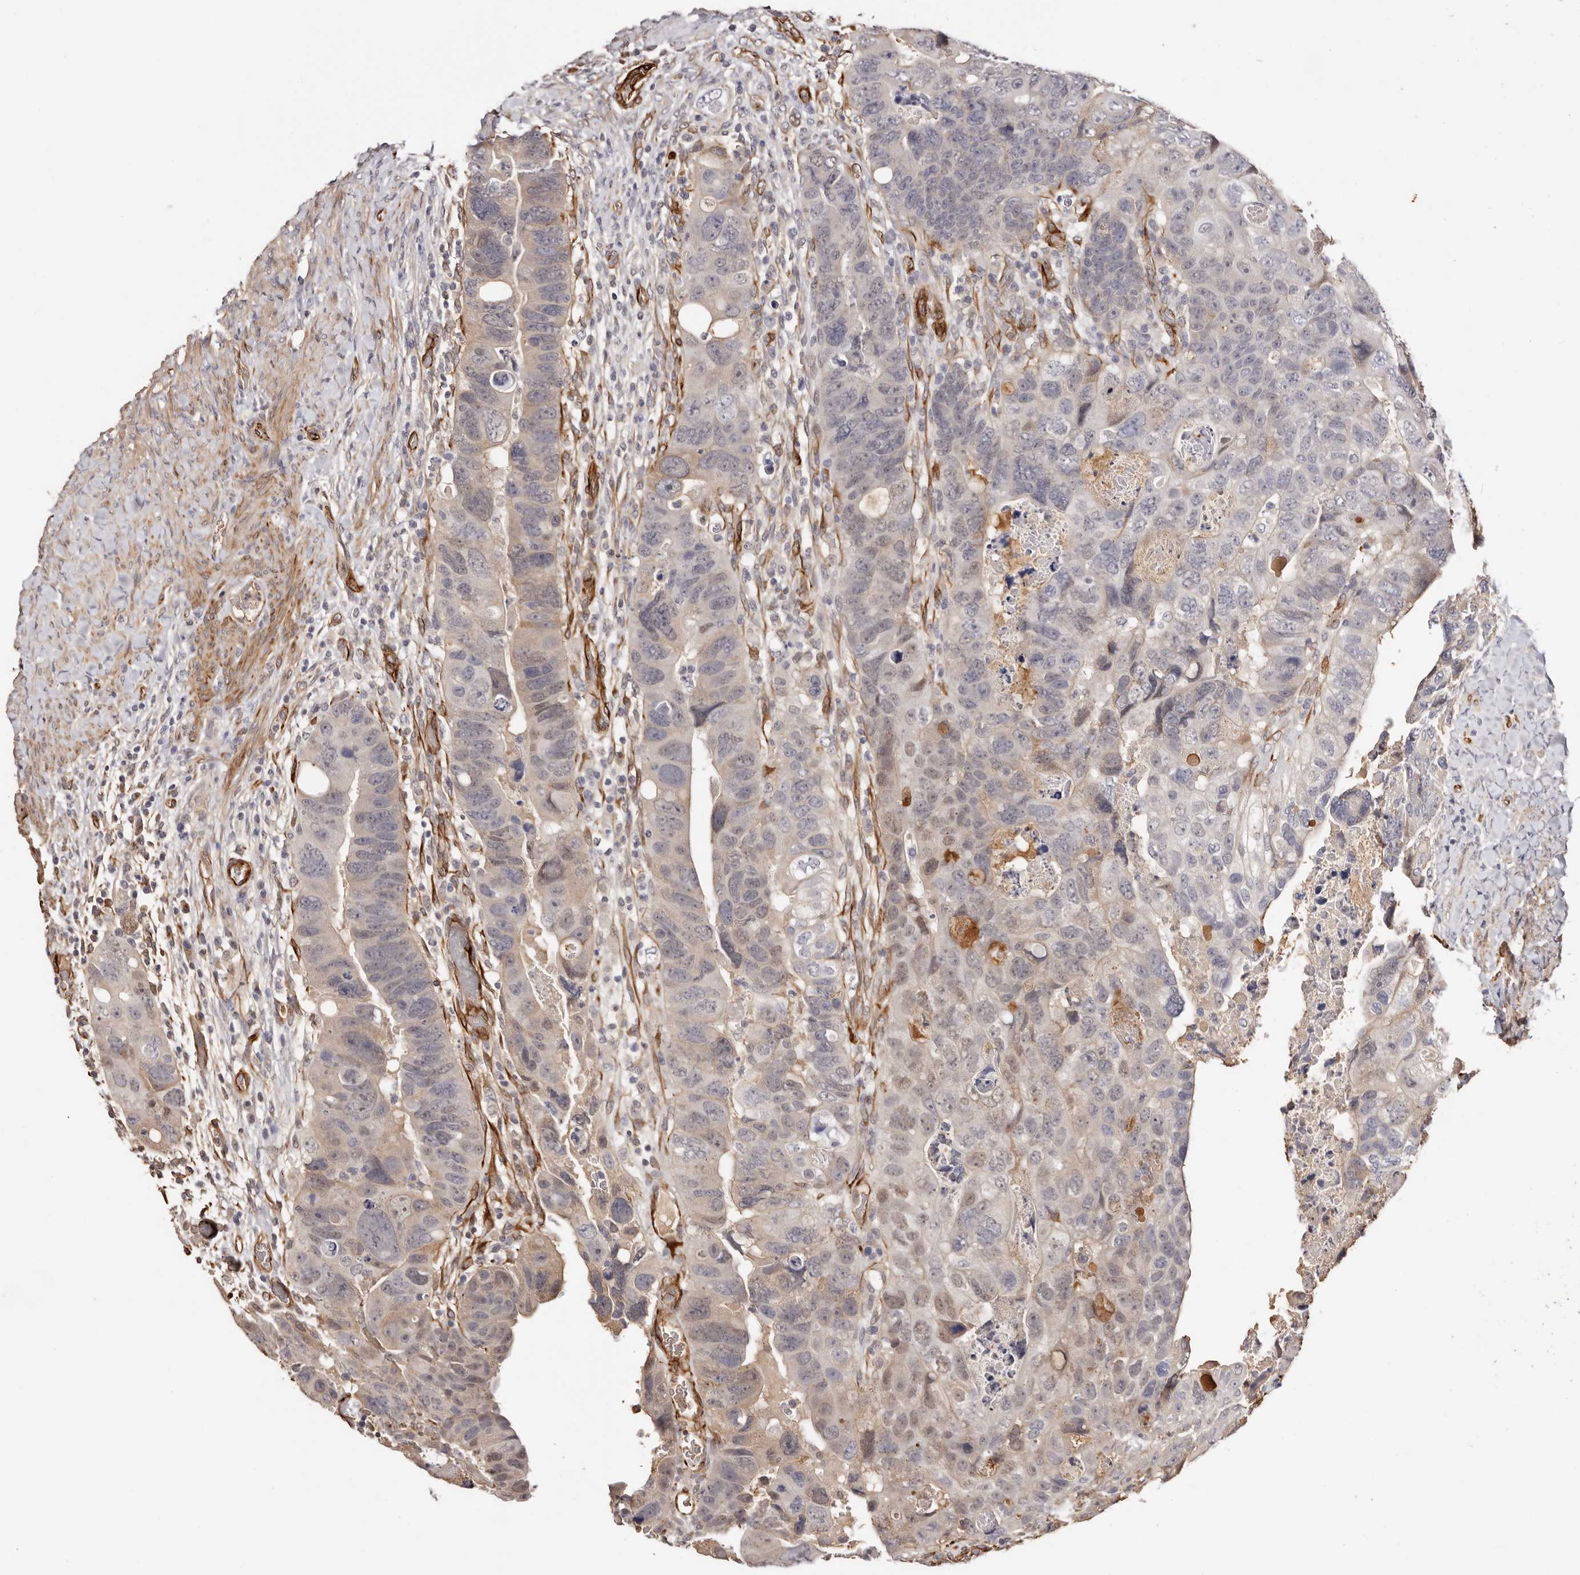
{"staining": {"intensity": "weak", "quantity": "<25%", "location": "cytoplasmic/membranous,nuclear"}, "tissue": "colorectal cancer", "cell_type": "Tumor cells", "image_type": "cancer", "snomed": [{"axis": "morphology", "description": "Adenocarcinoma, NOS"}, {"axis": "topography", "description": "Rectum"}], "caption": "An image of colorectal adenocarcinoma stained for a protein demonstrates no brown staining in tumor cells.", "gene": "ZNF557", "patient": {"sex": "male", "age": 59}}